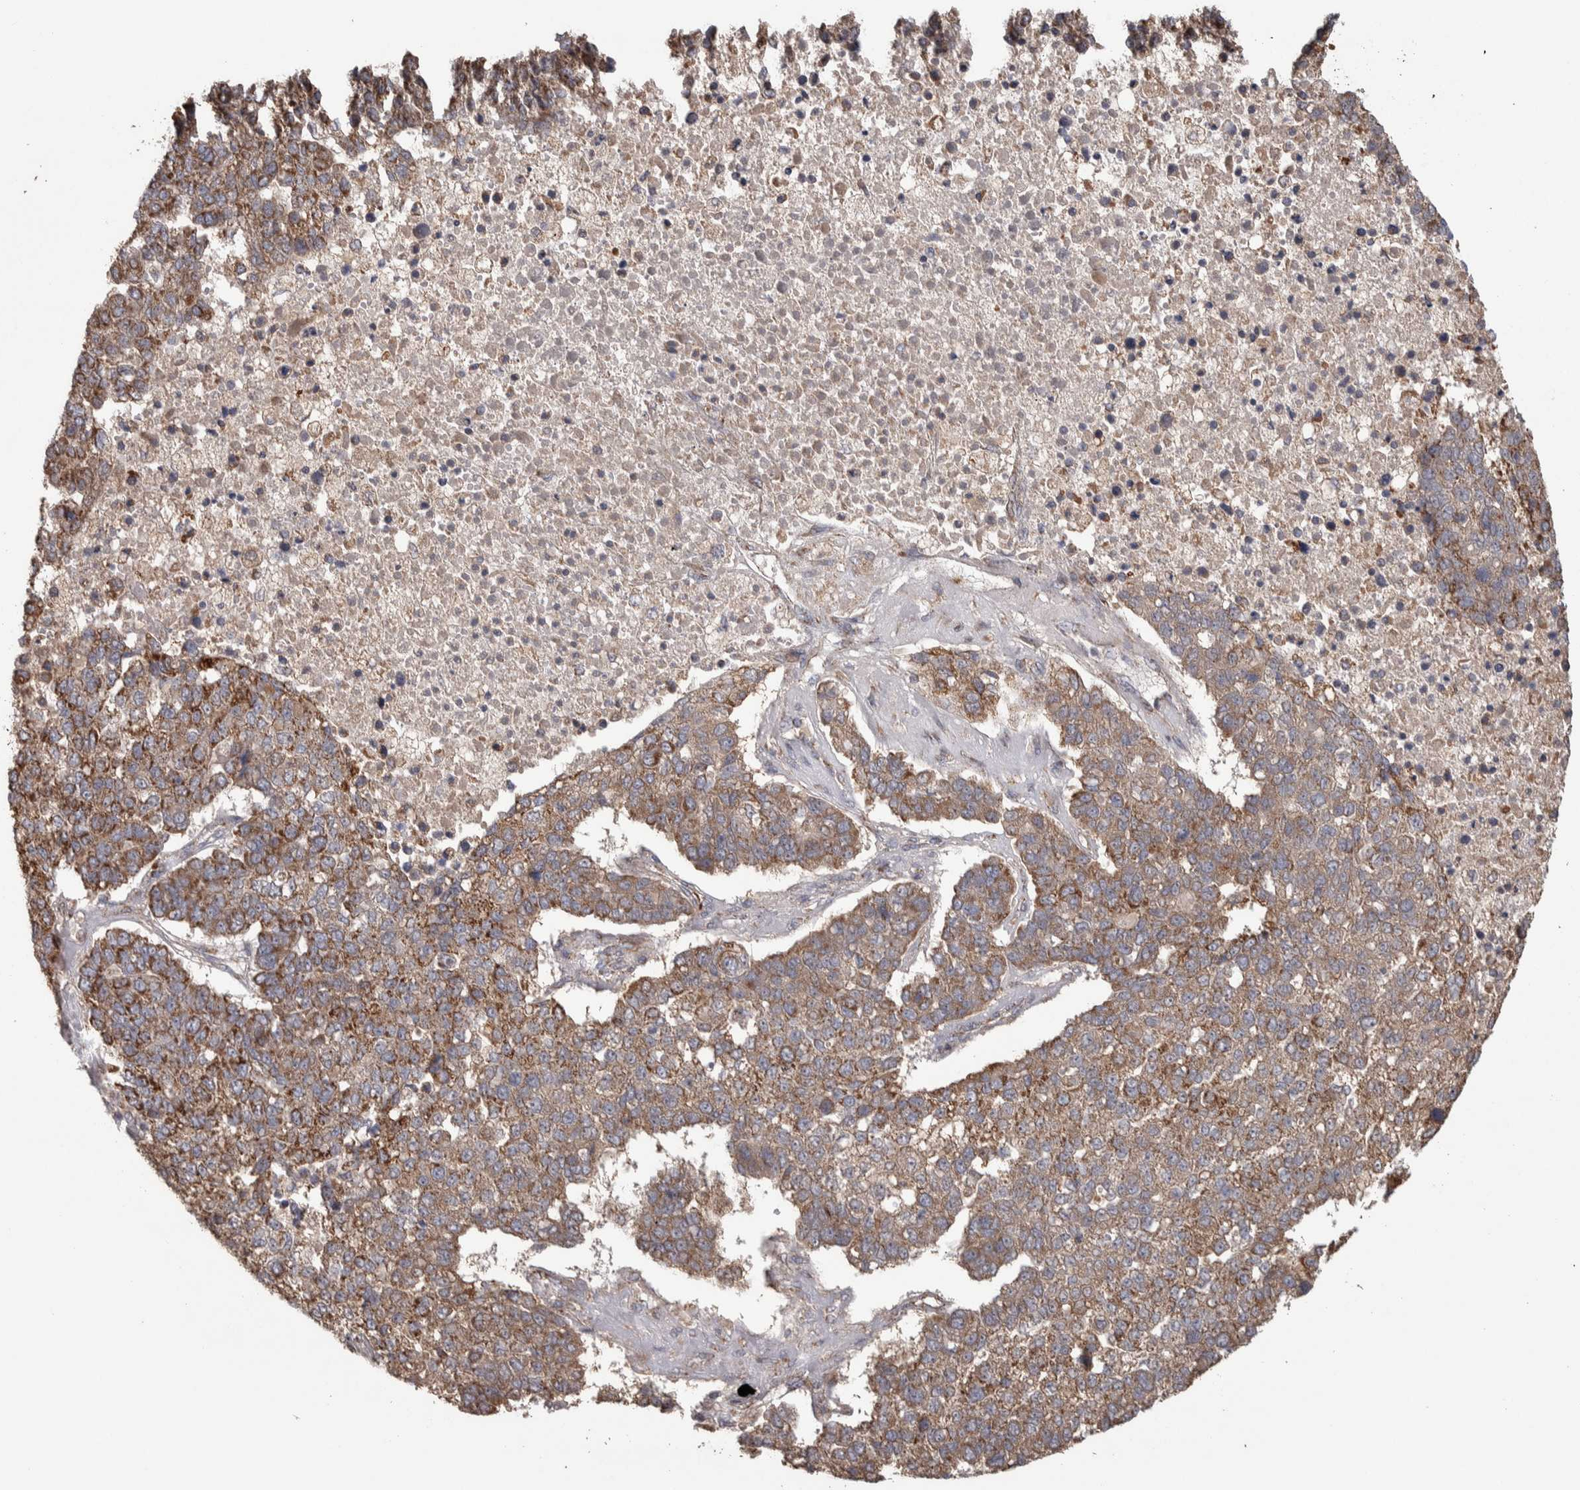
{"staining": {"intensity": "moderate", "quantity": ">75%", "location": "cytoplasmic/membranous"}, "tissue": "pancreatic cancer", "cell_type": "Tumor cells", "image_type": "cancer", "snomed": [{"axis": "morphology", "description": "Adenocarcinoma, NOS"}, {"axis": "topography", "description": "Pancreas"}], "caption": "Immunohistochemical staining of pancreatic cancer exhibits medium levels of moderate cytoplasmic/membranous positivity in about >75% of tumor cells.", "gene": "SCO1", "patient": {"sex": "female", "age": 61}}